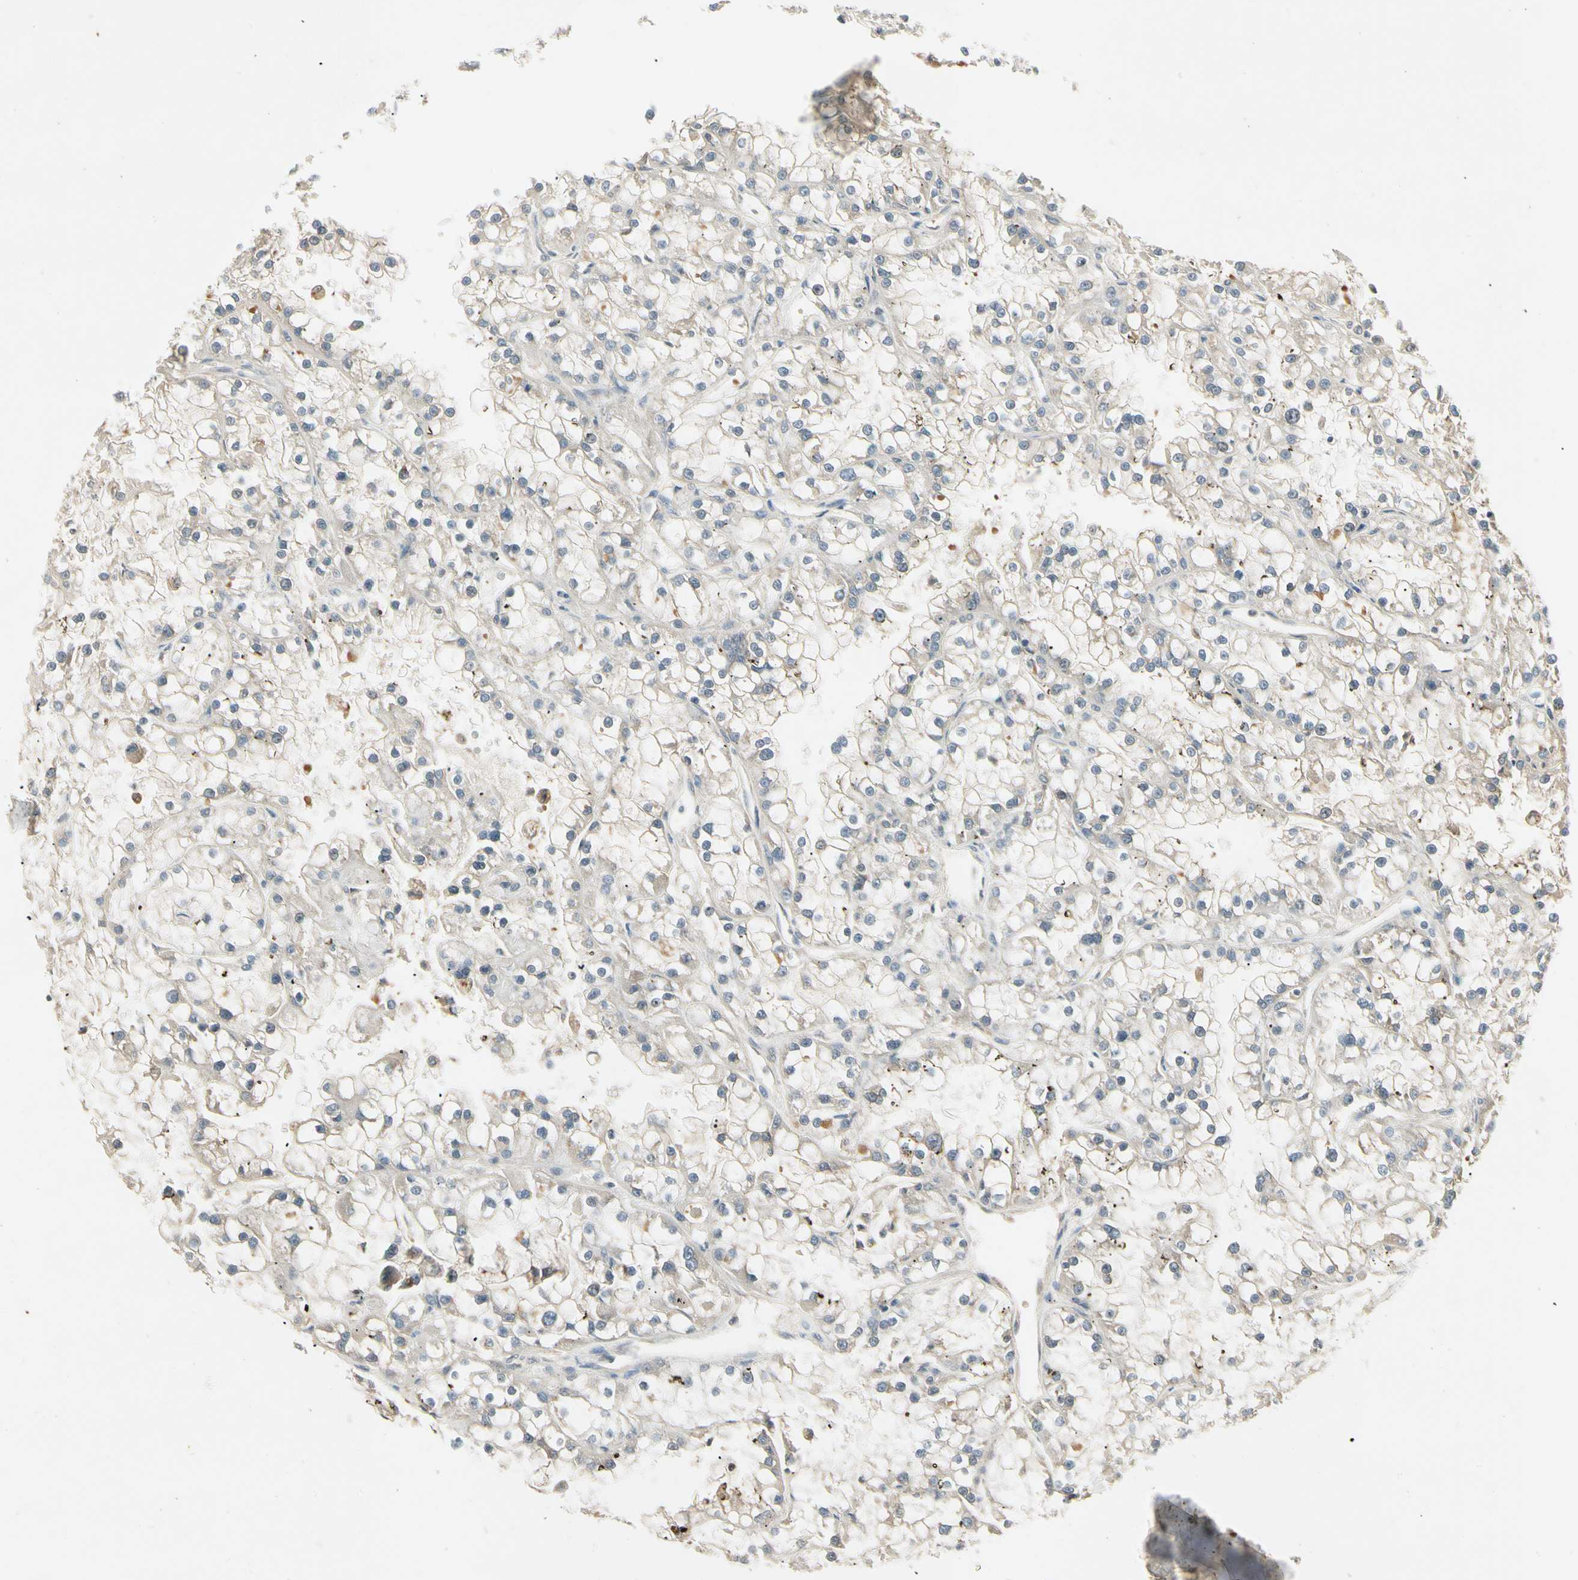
{"staining": {"intensity": "weak", "quantity": "<25%", "location": "cytoplasmic/membranous"}, "tissue": "renal cancer", "cell_type": "Tumor cells", "image_type": "cancer", "snomed": [{"axis": "morphology", "description": "Adenocarcinoma, NOS"}, {"axis": "topography", "description": "Kidney"}], "caption": "This photomicrograph is of renal cancer (adenocarcinoma) stained with immunohistochemistry (IHC) to label a protein in brown with the nuclei are counter-stained blue. There is no staining in tumor cells.", "gene": "CCL4", "patient": {"sex": "female", "age": 52}}